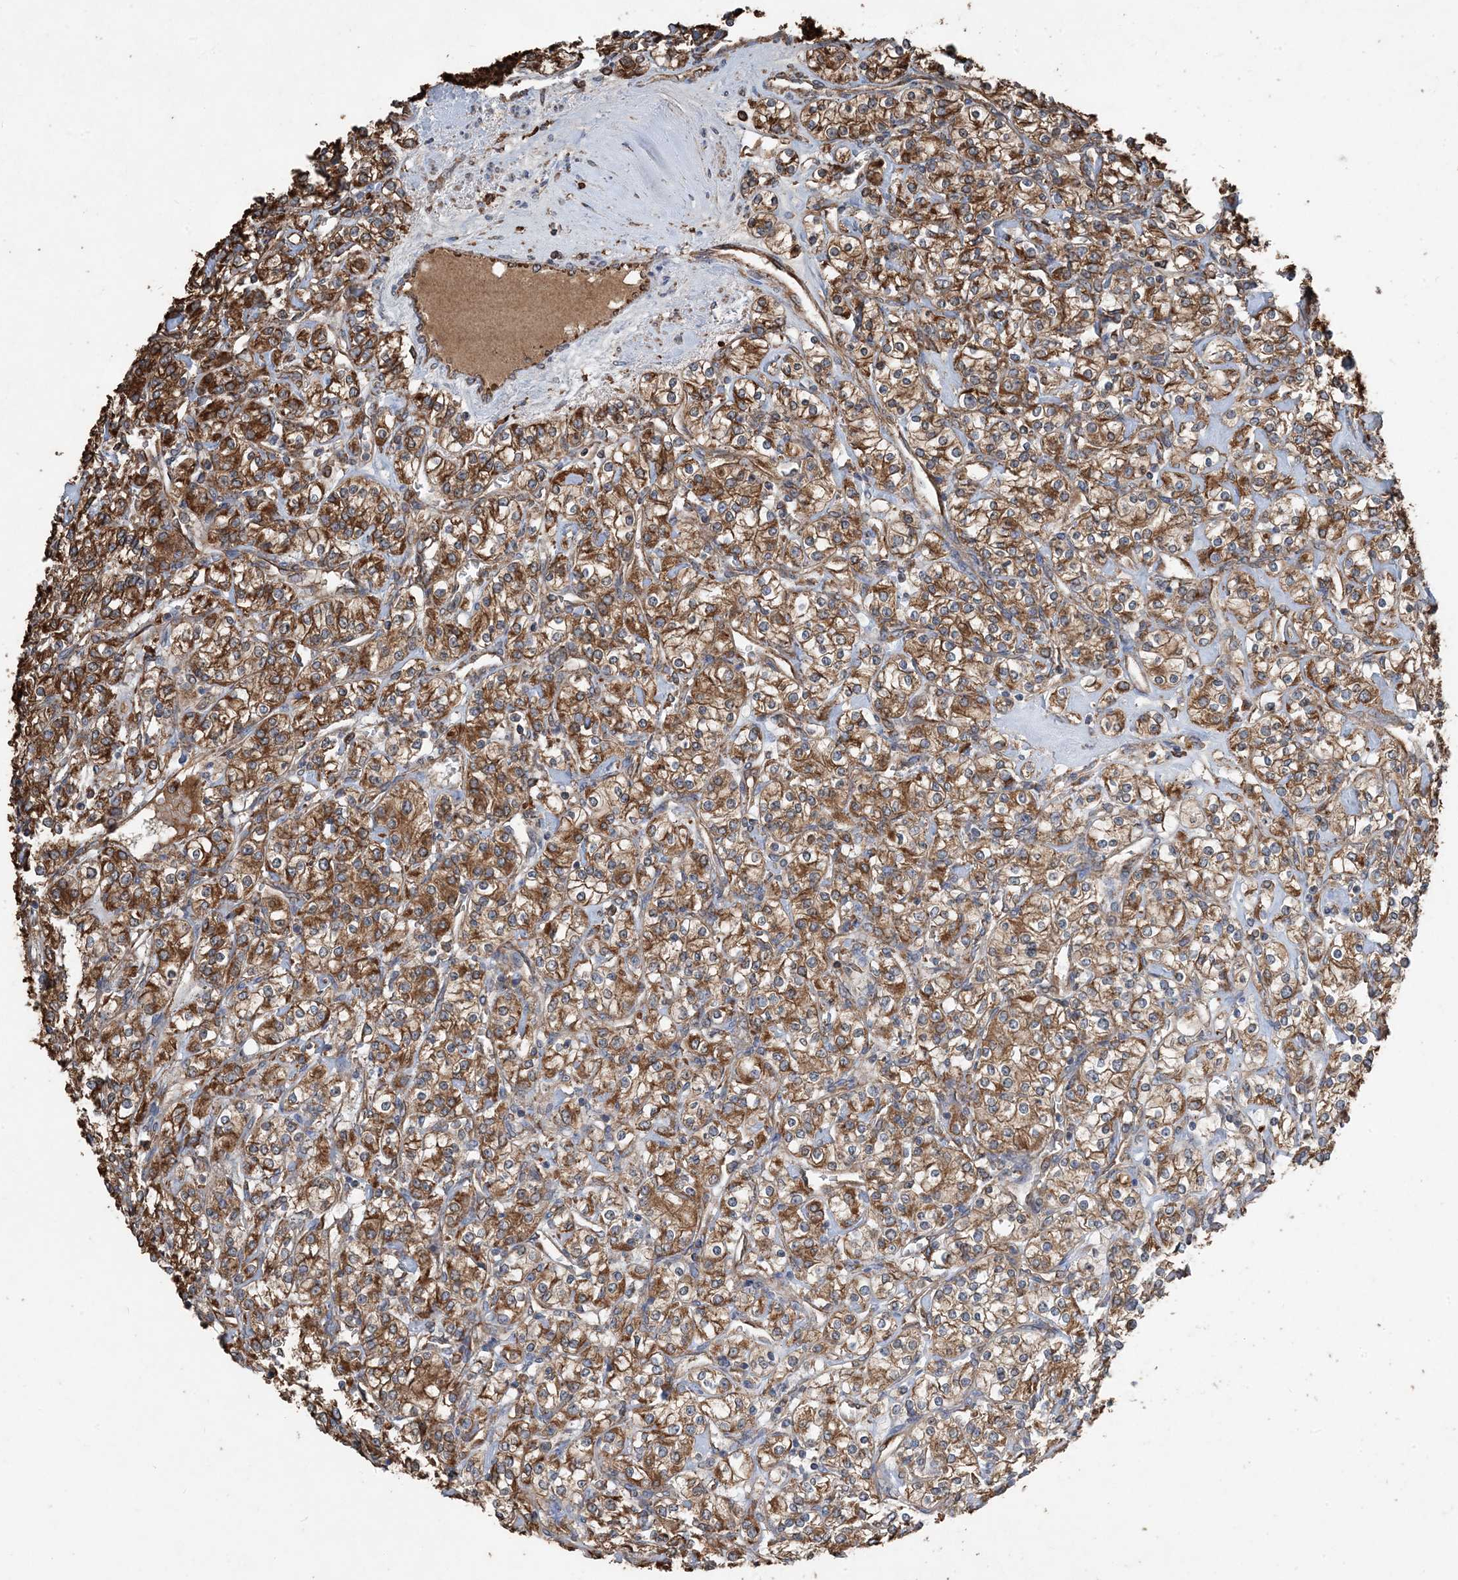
{"staining": {"intensity": "strong", "quantity": ">75%", "location": "cytoplasmic/membranous"}, "tissue": "renal cancer", "cell_type": "Tumor cells", "image_type": "cancer", "snomed": [{"axis": "morphology", "description": "Adenocarcinoma, NOS"}, {"axis": "topography", "description": "Kidney"}], "caption": "This is an image of immunohistochemistry staining of renal cancer (adenocarcinoma), which shows strong expression in the cytoplasmic/membranous of tumor cells.", "gene": "PDIA6", "patient": {"sex": "male", "age": 77}}